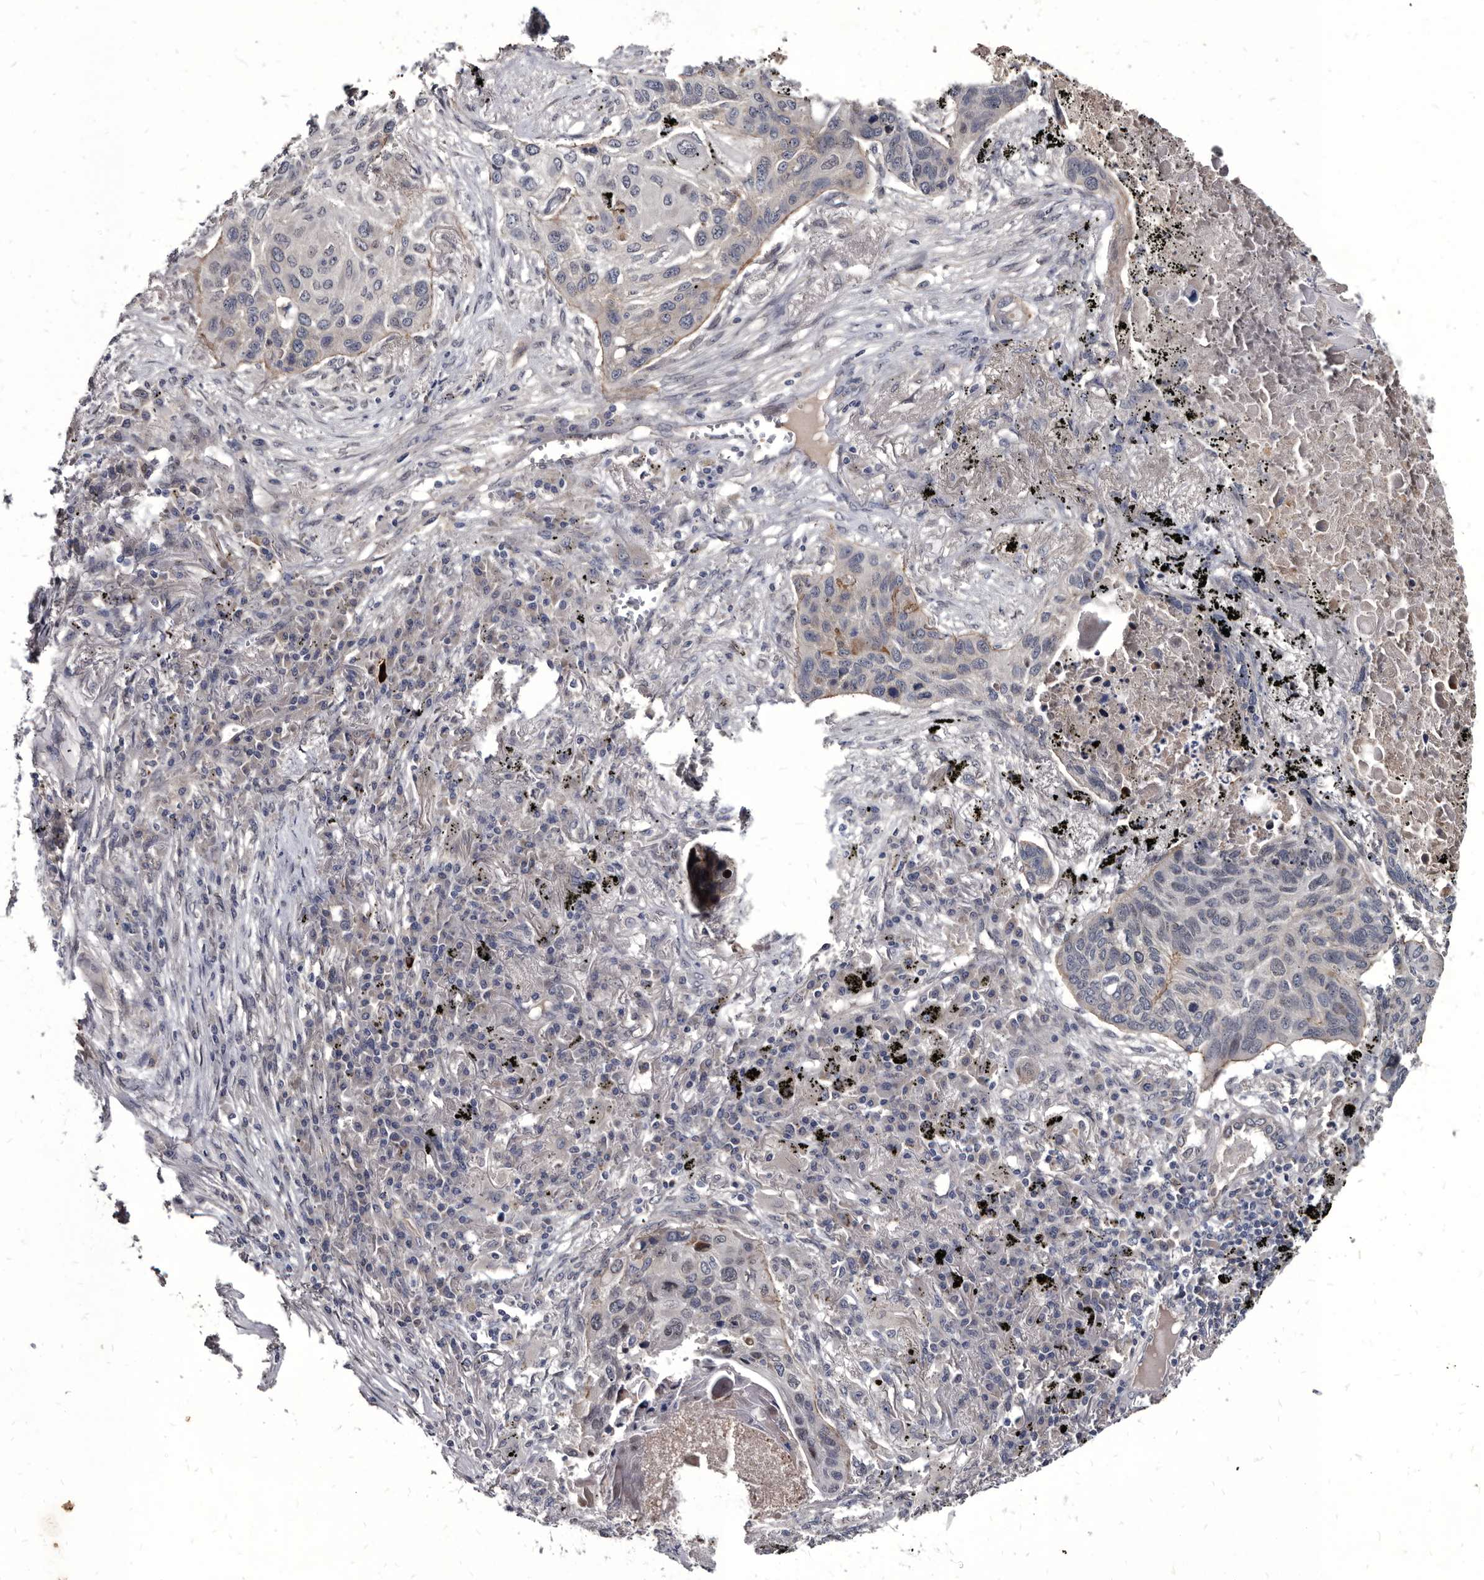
{"staining": {"intensity": "negative", "quantity": "none", "location": "none"}, "tissue": "lung cancer", "cell_type": "Tumor cells", "image_type": "cancer", "snomed": [{"axis": "morphology", "description": "Squamous cell carcinoma, NOS"}, {"axis": "topography", "description": "Lung"}], "caption": "There is no significant staining in tumor cells of squamous cell carcinoma (lung).", "gene": "PROM1", "patient": {"sex": "female", "age": 63}}